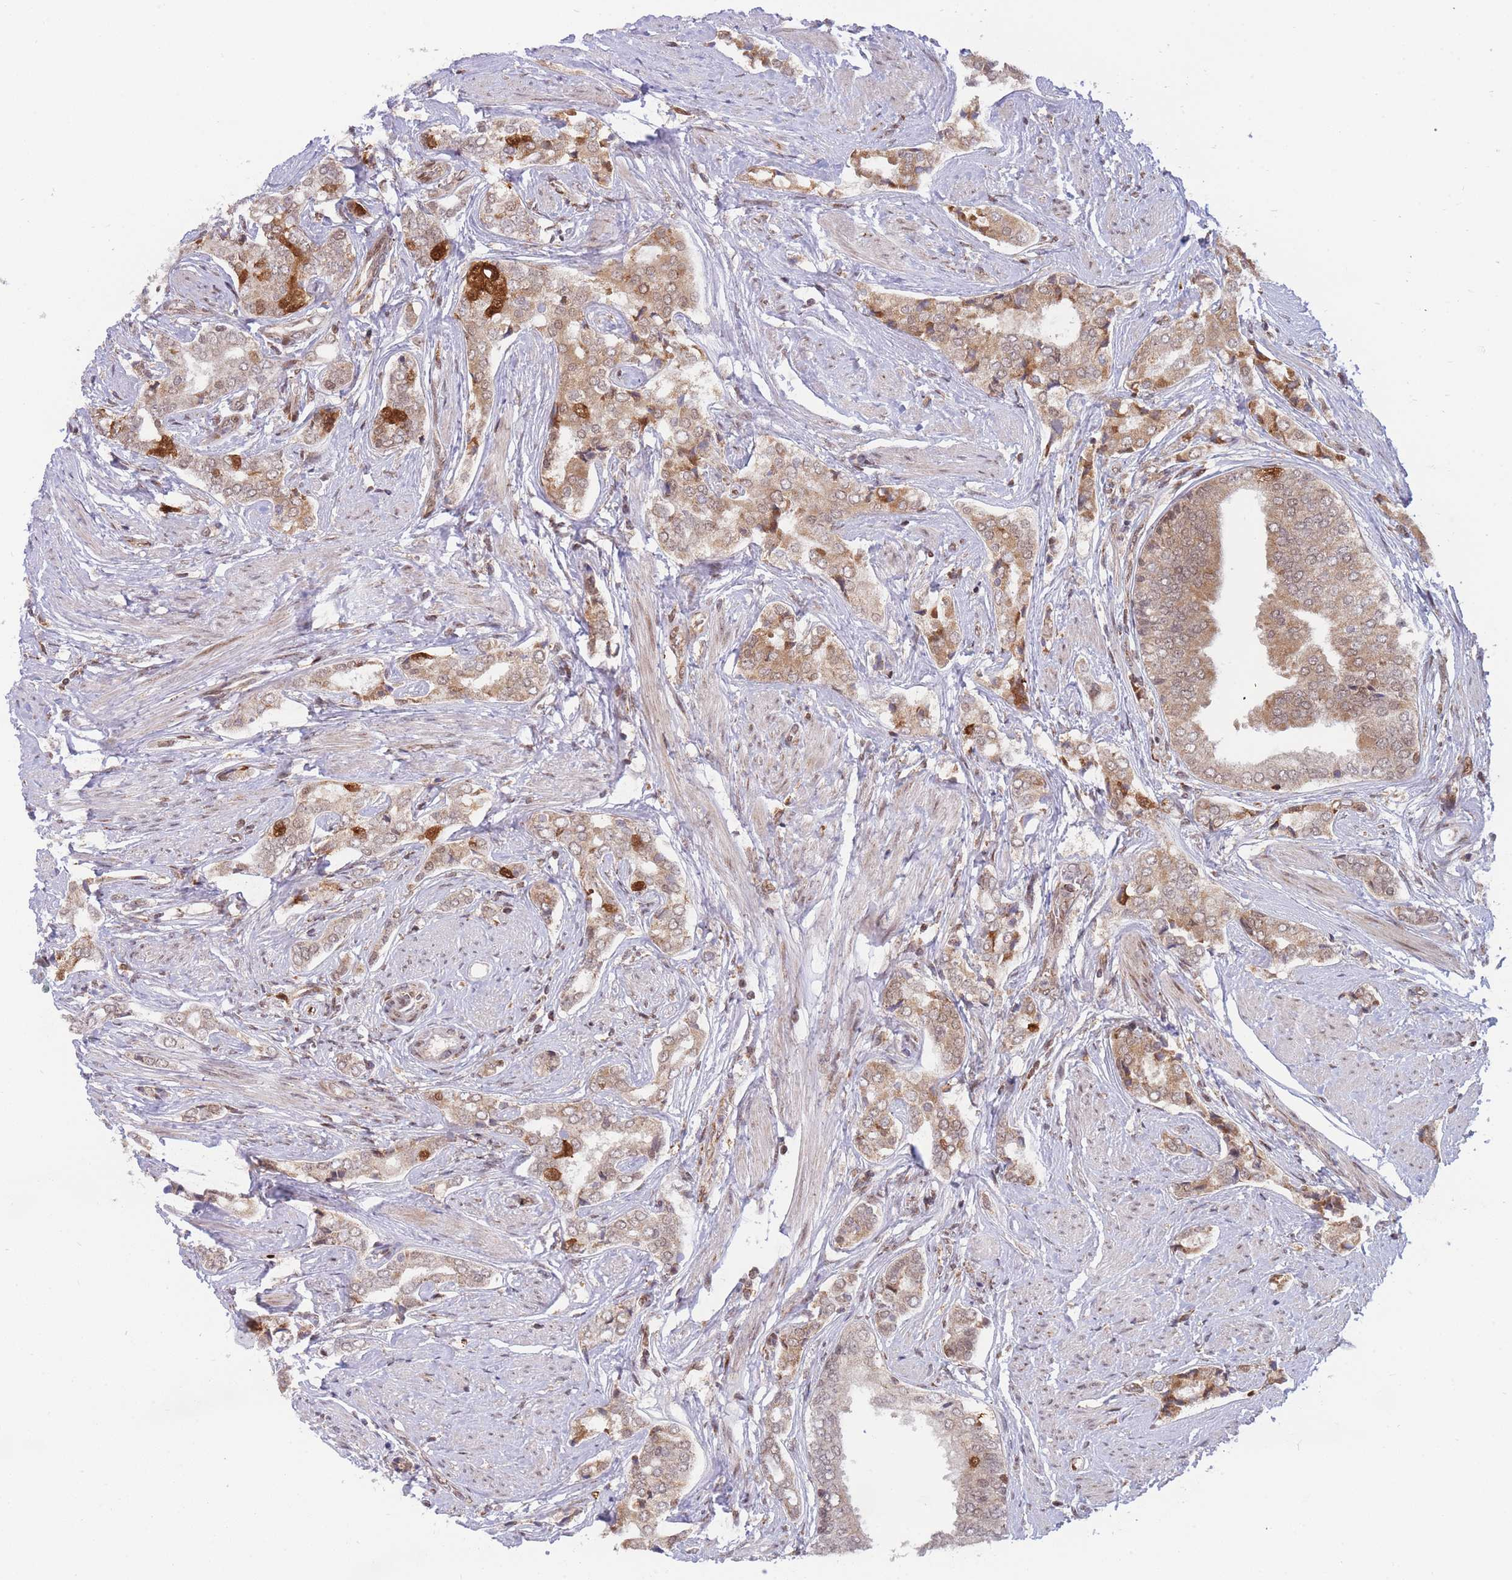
{"staining": {"intensity": "moderate", "quantity": ">75%", "location": "cytoplasmic/membranous,nuclear"}, "tissue": "prostate cancer", "cell_type": "Tumor cells", "image_type": "cancer", "snomed": [{"axis": "morphology", "description": "Adenocarcinoma, High grade"}, {"axis": "topography", "description": "Prostate"}], "caption": "An image showing moderate cytoplasmic/membranous and nuclear expression in about >75% of tumor cells in high-grade adenocarcinoma (prostate), as visualized by brown immunohistochemical staining.", "gene": "BOD1L1", "patient": {"sex": "male", "age": 71}}